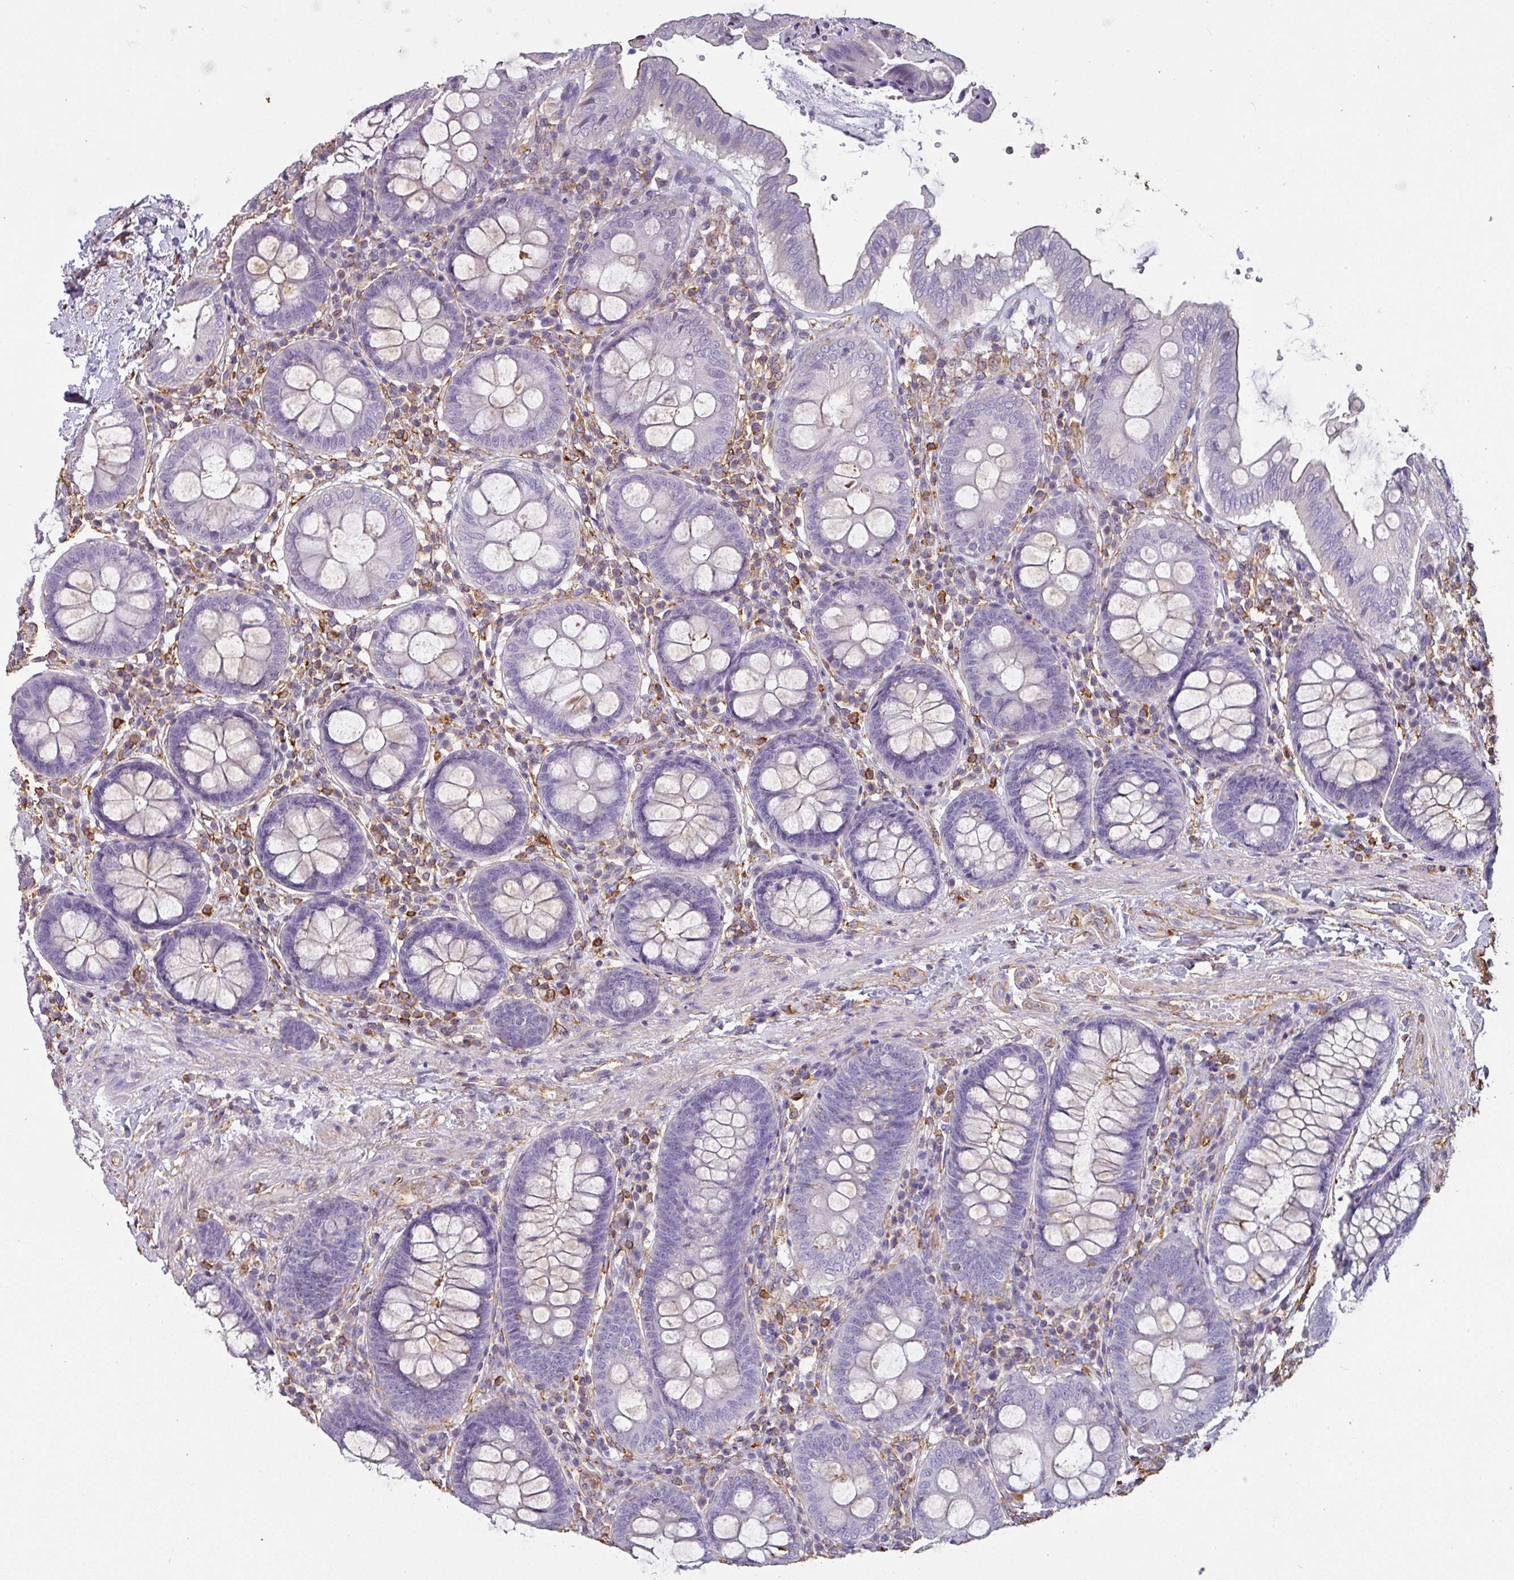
{"staining": {"intensity": "weak", "quantity": ">75%", "location": "cytoplasmic/membranous"}, "tissue": "colon", "cell_type": "Endothelial cells", "image_type": "normal", "snomed": [{"axis": "morphology", "description": "Normal tissue, NOS"}, {"axis": "topography", "description": "Colon"}], "caption": "DAB (3,3'-diaminobenzidine) immunohistochemical staining of normal colon shows weak cytoplasmic/membranous protein expression in about >75% of endothelial cells.", "gene": "ZNF280C", "patient": {"sex": "male", "age": 84}}